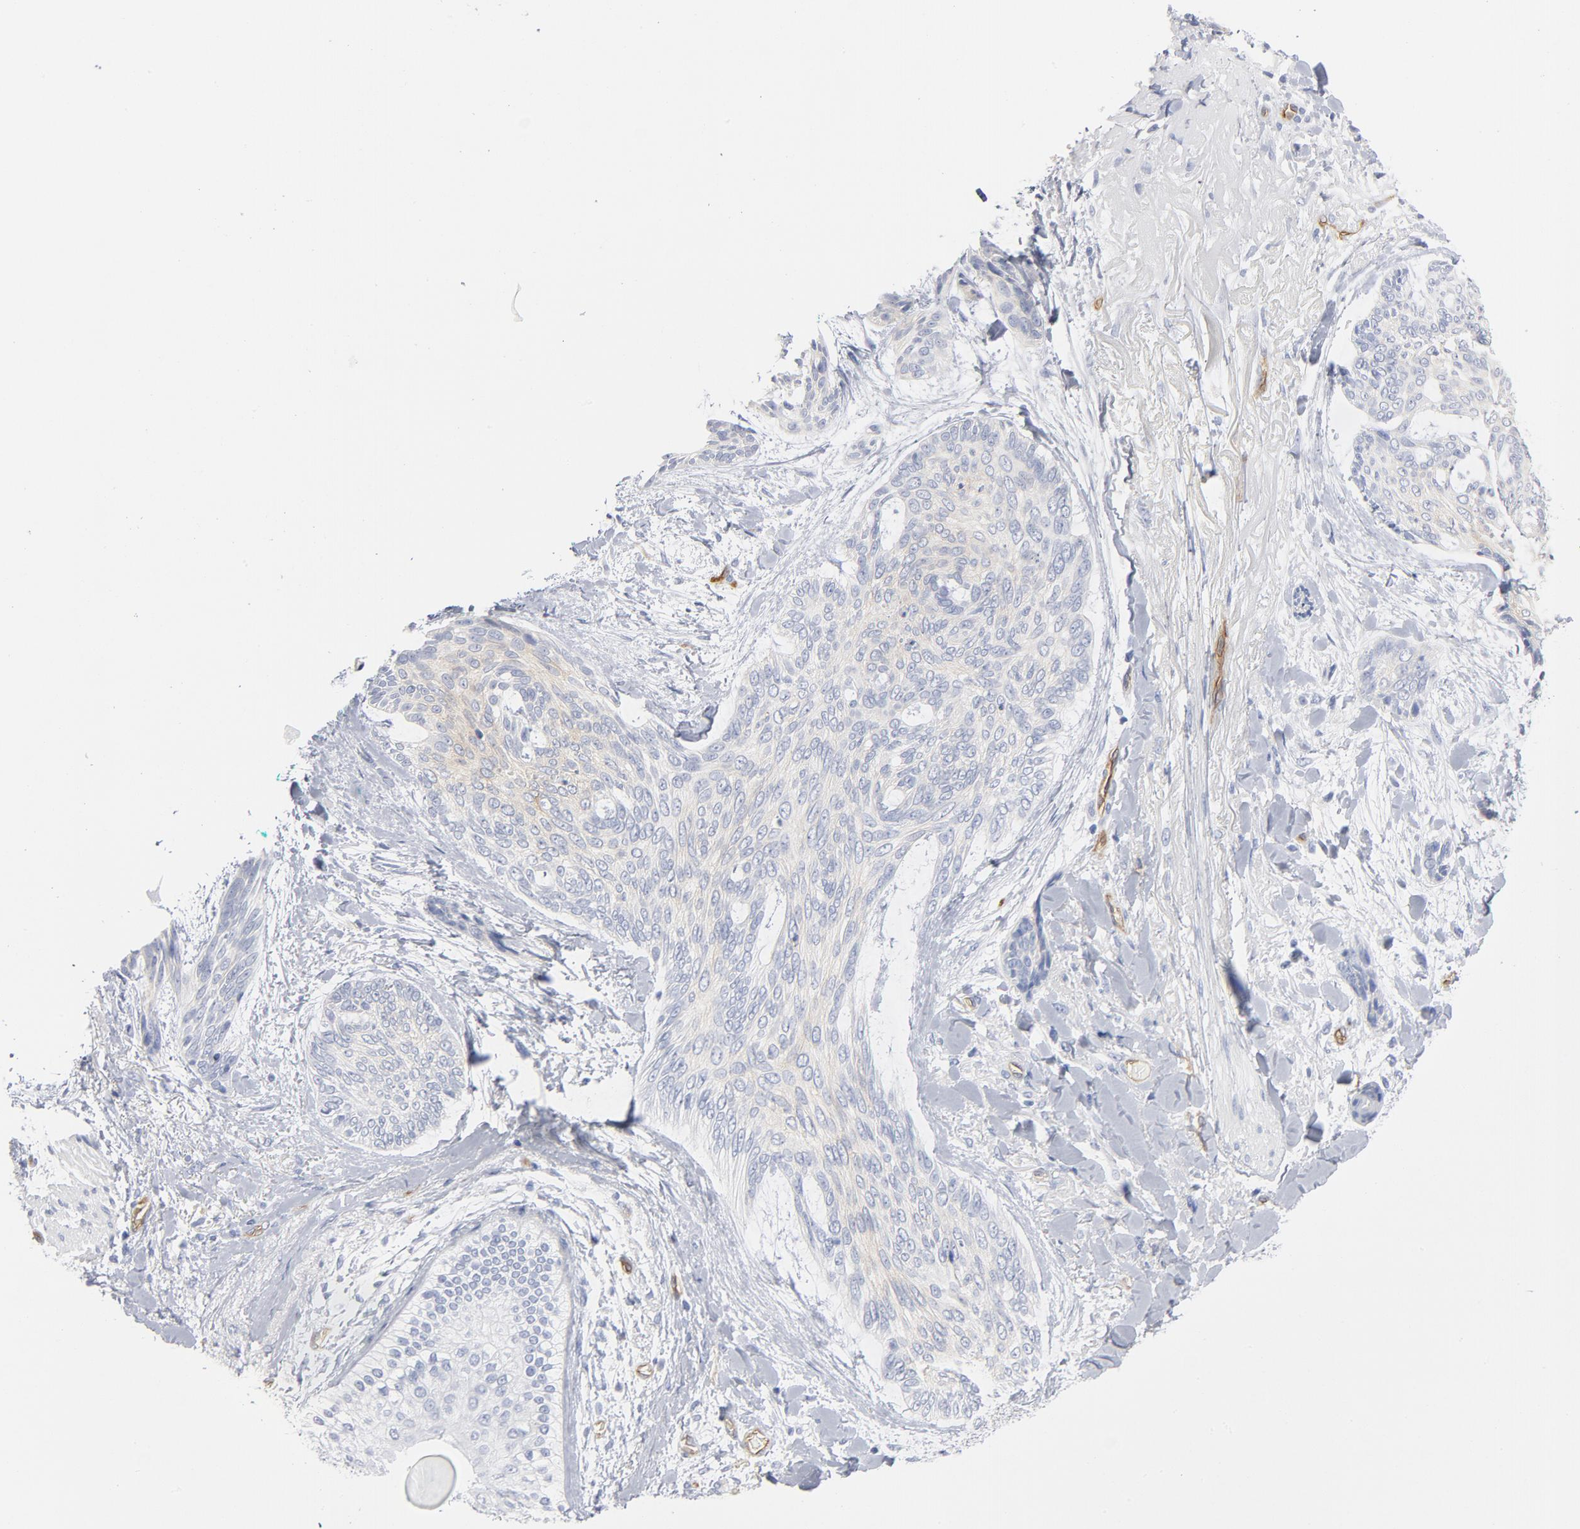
{"staining": {"intensity": "weak", "quantity": "<25%", "location": "cytoplasmic/membranous"}, "tissue": "skin cancer", "cell_type": "Tumor cells", "image_type": "cancer", "snomed": [{"axis": "morphology", "description": "Normal tissue, NOS"}, {"axis": "morphology", "description": "Basal cell carcinoma"}, {"axis": "topography", "description": "Skin"}], "caption": "Immunohistochemistry of skin basal cell carcinoma shows no staining in tumor cells. (DAB immunohistochemistry (IHC) with hematoxylin counter stain).", "gene": "SHANK3", "patient": {"sex": "female", "age": 71}}